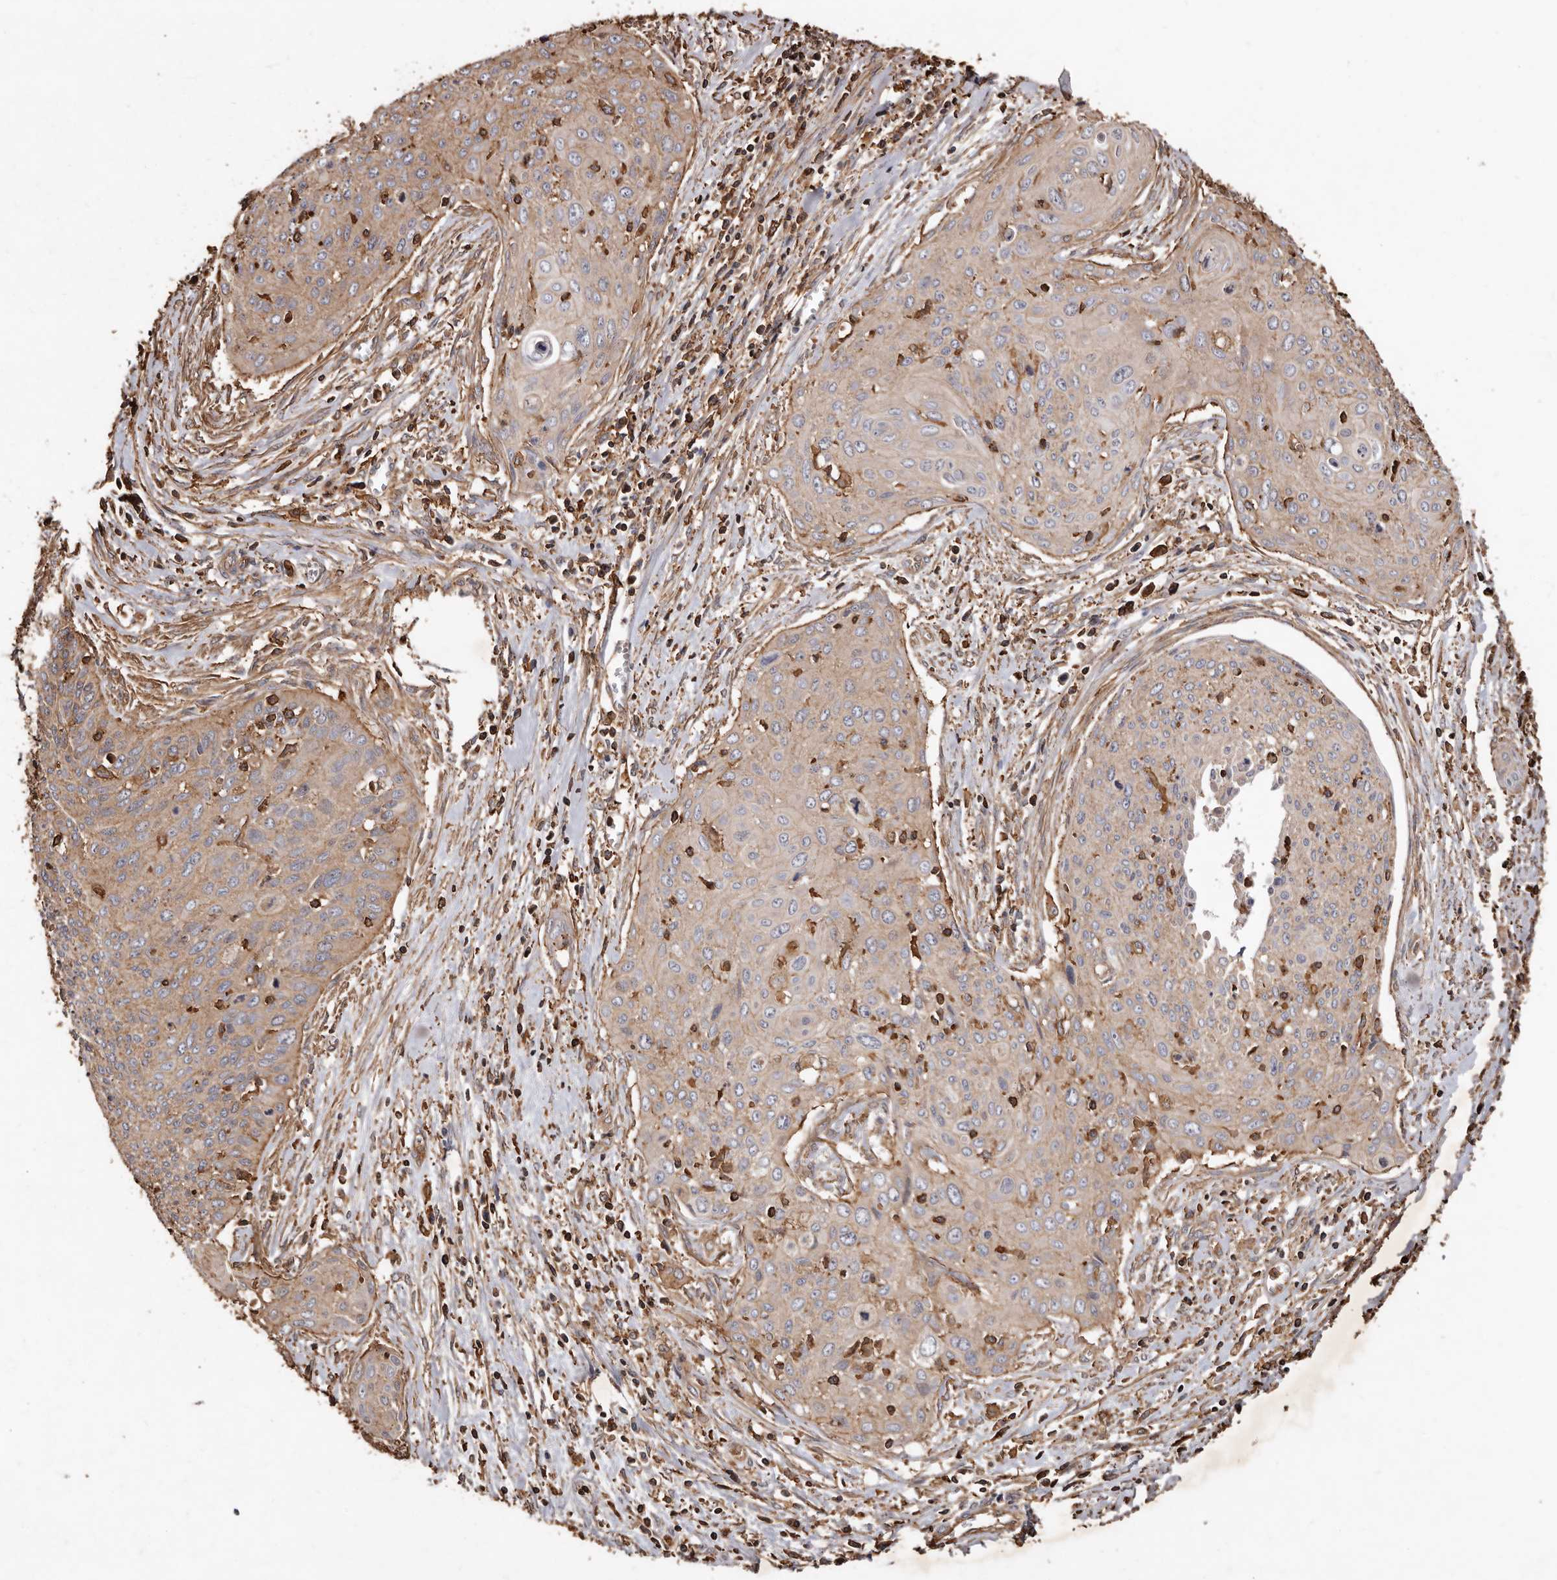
{"staining": {"intensity": "weak", "quantity": ">75%", "location": "cytoplasmic/membranous"}, "tissue": "cervical cancer", "cell_type": "Tumor cells", "image_type": "cancer", "snomed": [{"axis": "morphology", "description": "Squamous cell carcinoma, NOS"}, {"axis": "topography", "description": "Cervix"}], "caption": "Immunohistochemical staining of squamous cell carcinoma (cervical) reveals weak cytoplasmic/membranous protein positivity in approximately >75% of tumor cells. Immunohistochemistry stains the protein in brown and the nuclei are stained blue.", "gene": "COQ8B", "patient": {"sex": "female", "age": 55}}